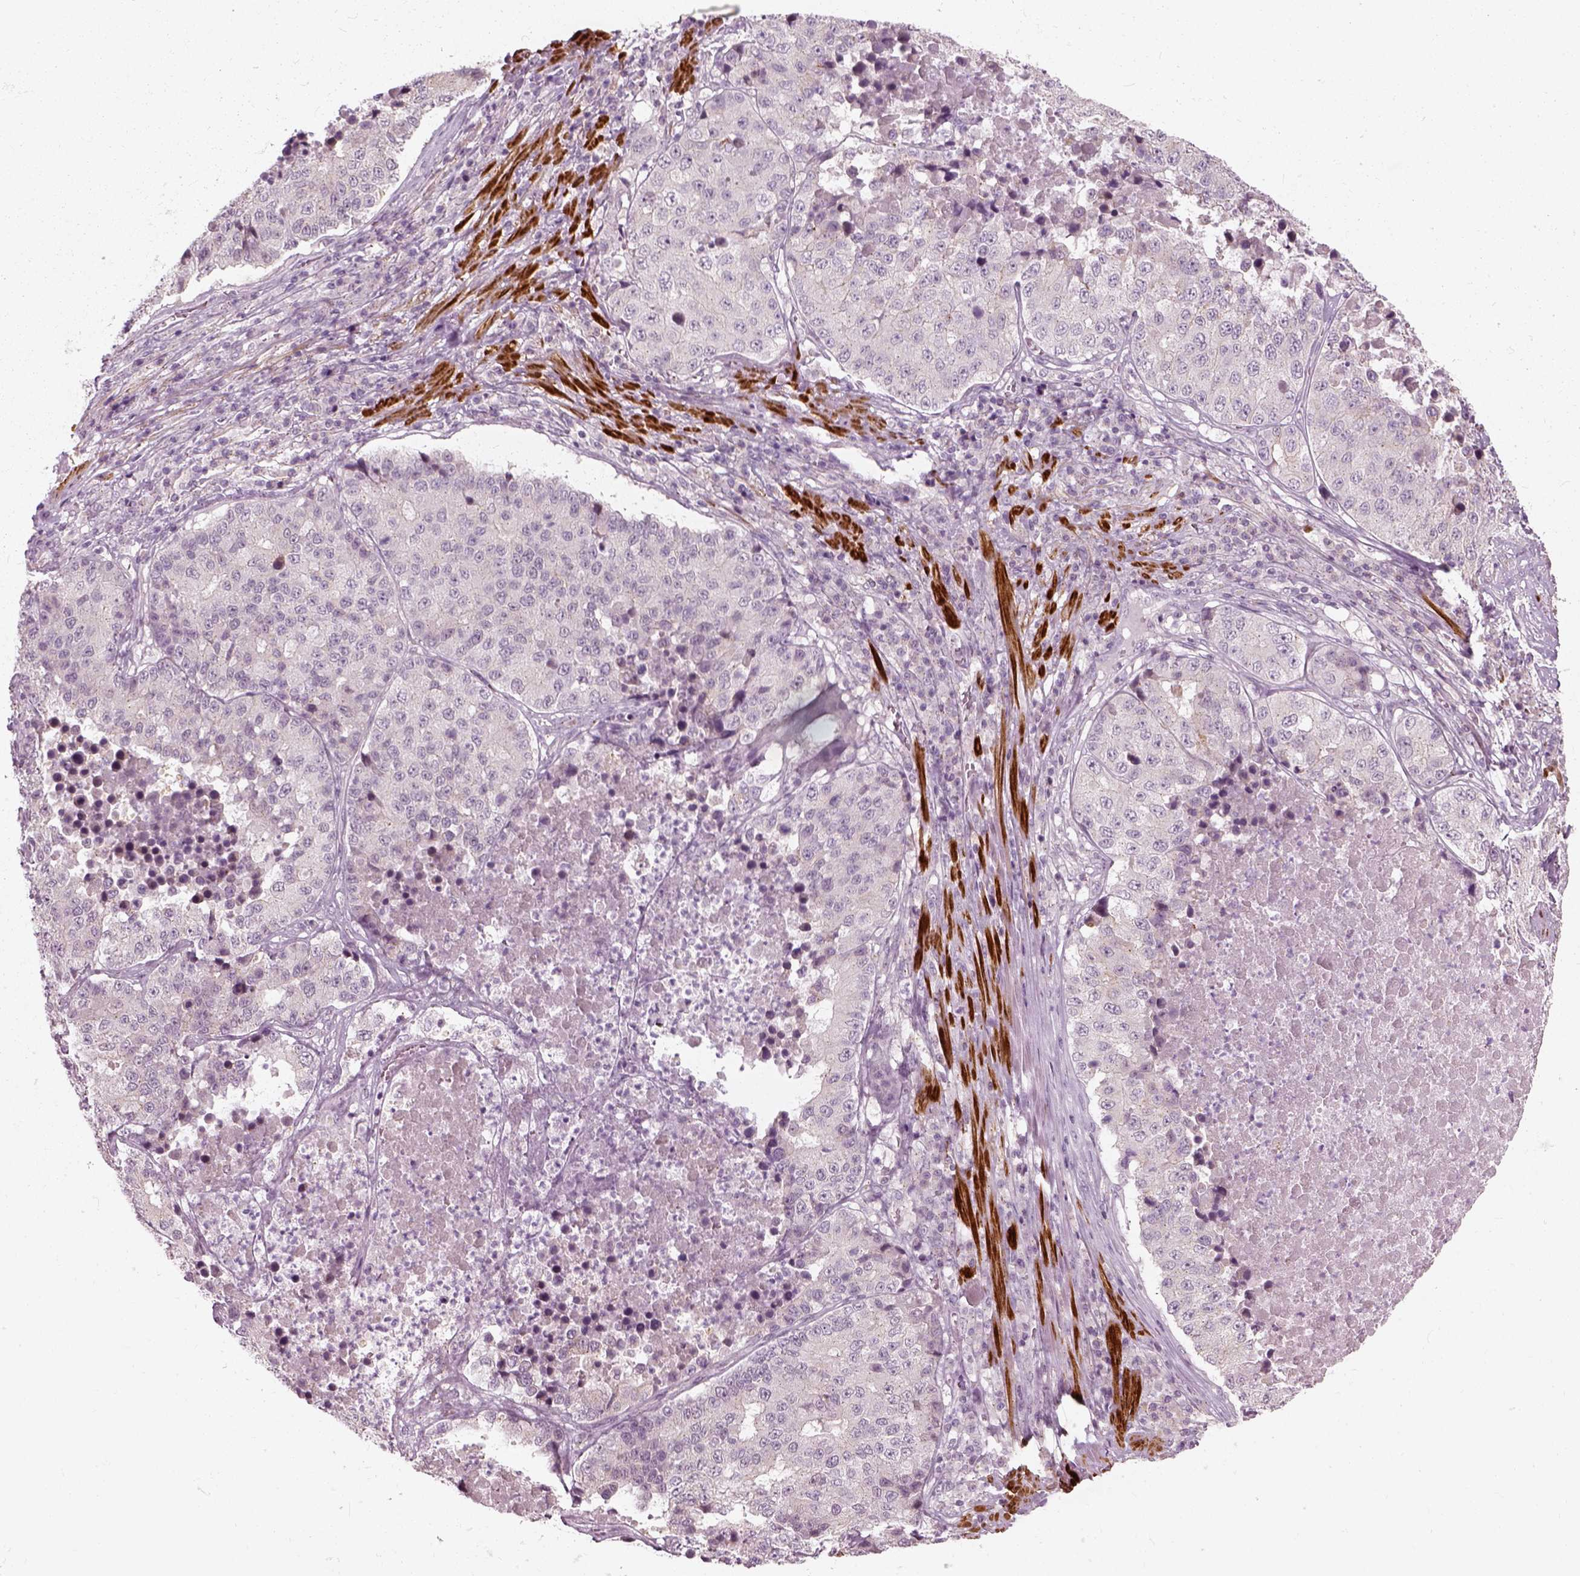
{"staining": {"intensity": "negative", "quantity": "none", "location": "none"}, "tissue": "stomach cancer", "cell_type": "Tumor cells", "image_type": "cancer", "snomed": [{"axis": "morphology", "description": "Adenocarcinoma, NOS"}, {"axis": "topography", "description": "Stomach"}], "caption": "This is an immunohistochemistry (IHC) image of human stomach cancer (adenocarcinoma). There is no positivity in tumor cells.", "gene": "MLIP", "patient": {"sex": "male", "age": 71}}